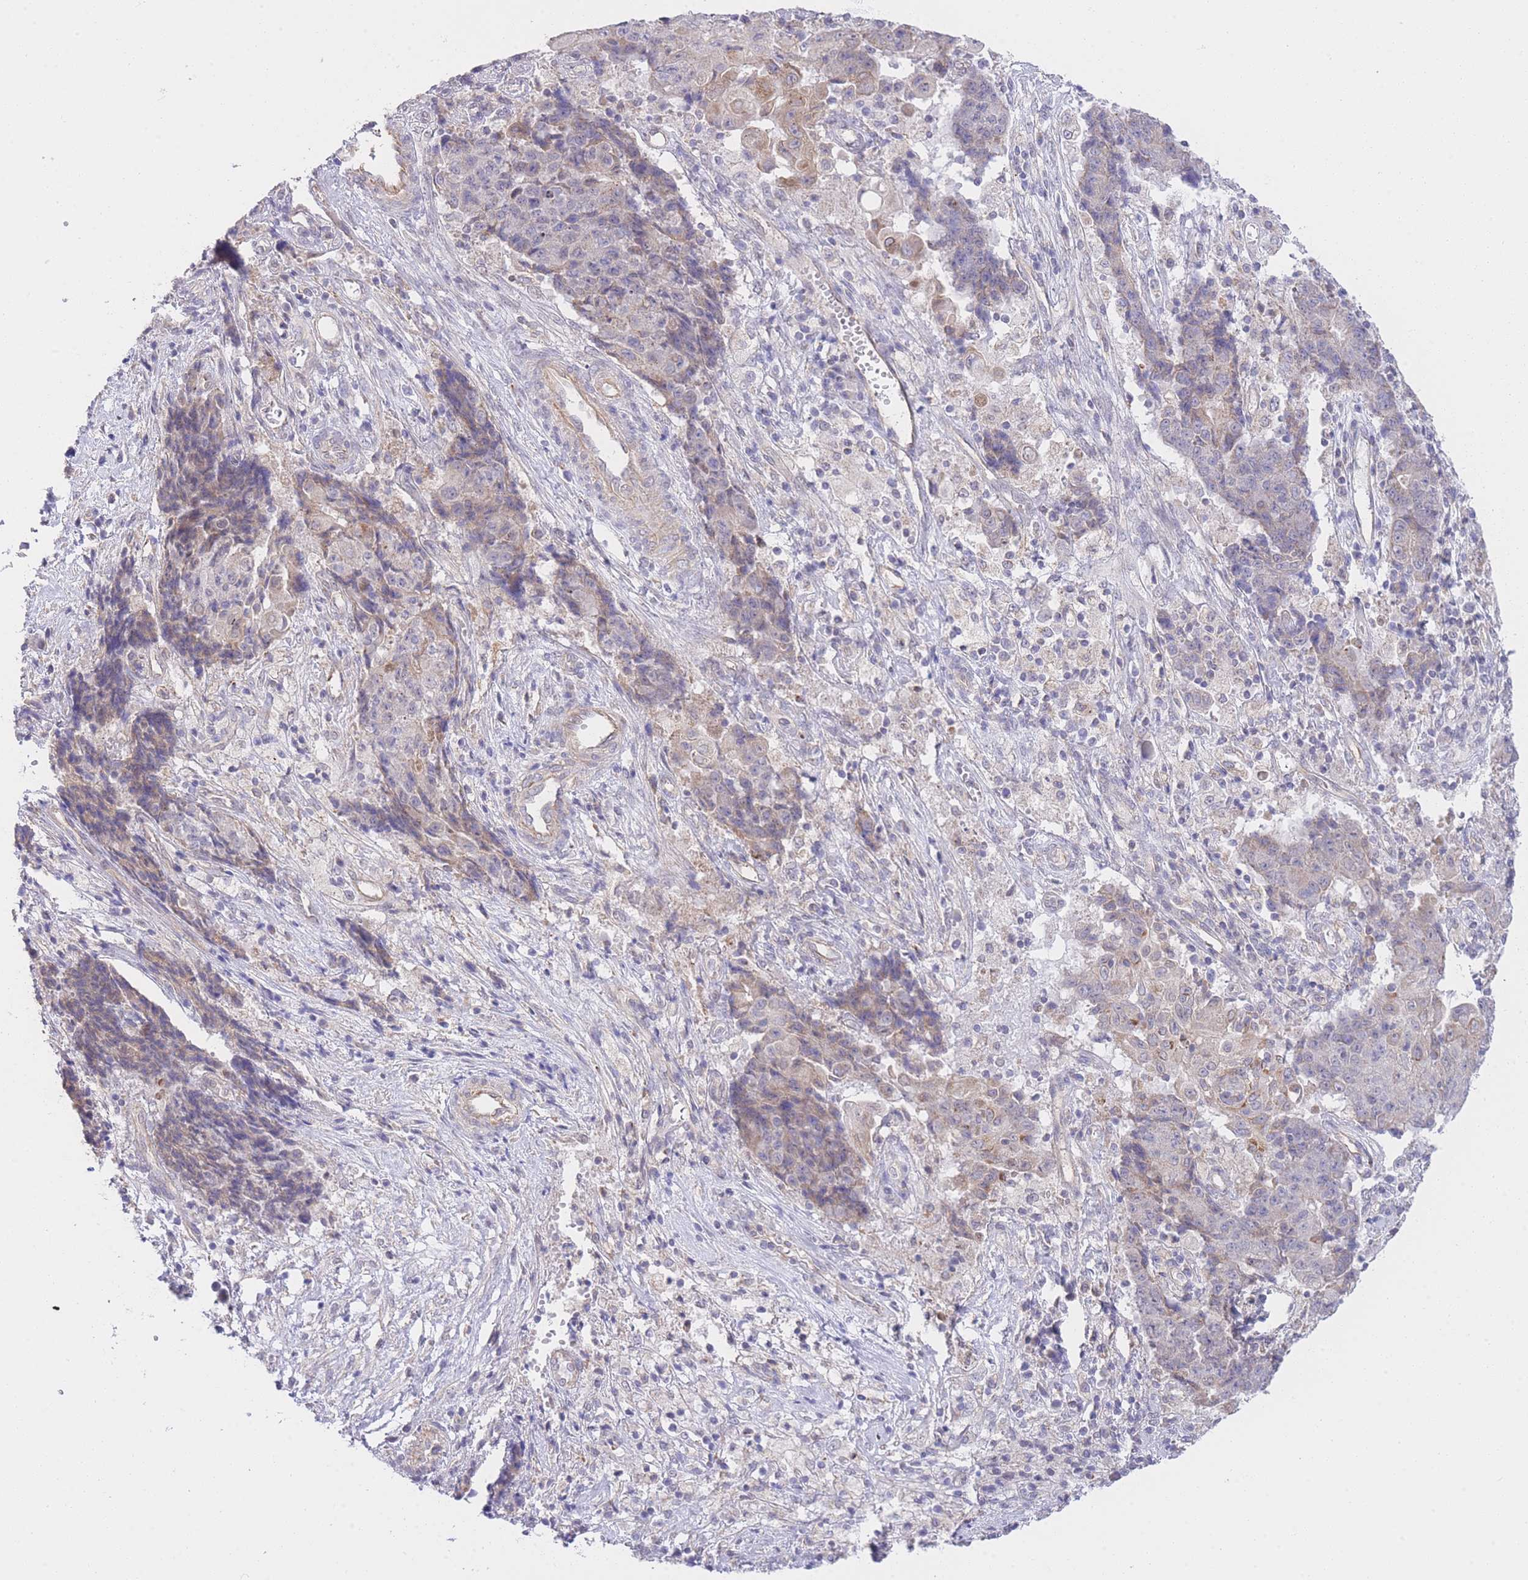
{"staining": {"intensity": "weak", "quantity": "<25%", "location": "cytoplasmic/membranous"}, "tissue": "ovarian cancer", "cell_type": "Tumor cells", "image_type": "cancer", "snomed": [{"axis": "morphology", "description": "Carcinoma, endometroid"}, {"axis": "topography", "description": "Ovary"}], "caption": "IHC of human endometroid carcinoma (ovarian) exhibits no positivity in tumor cells.", "gene": "CTBP1", "patient": {"sex": "female", "age": 42}}